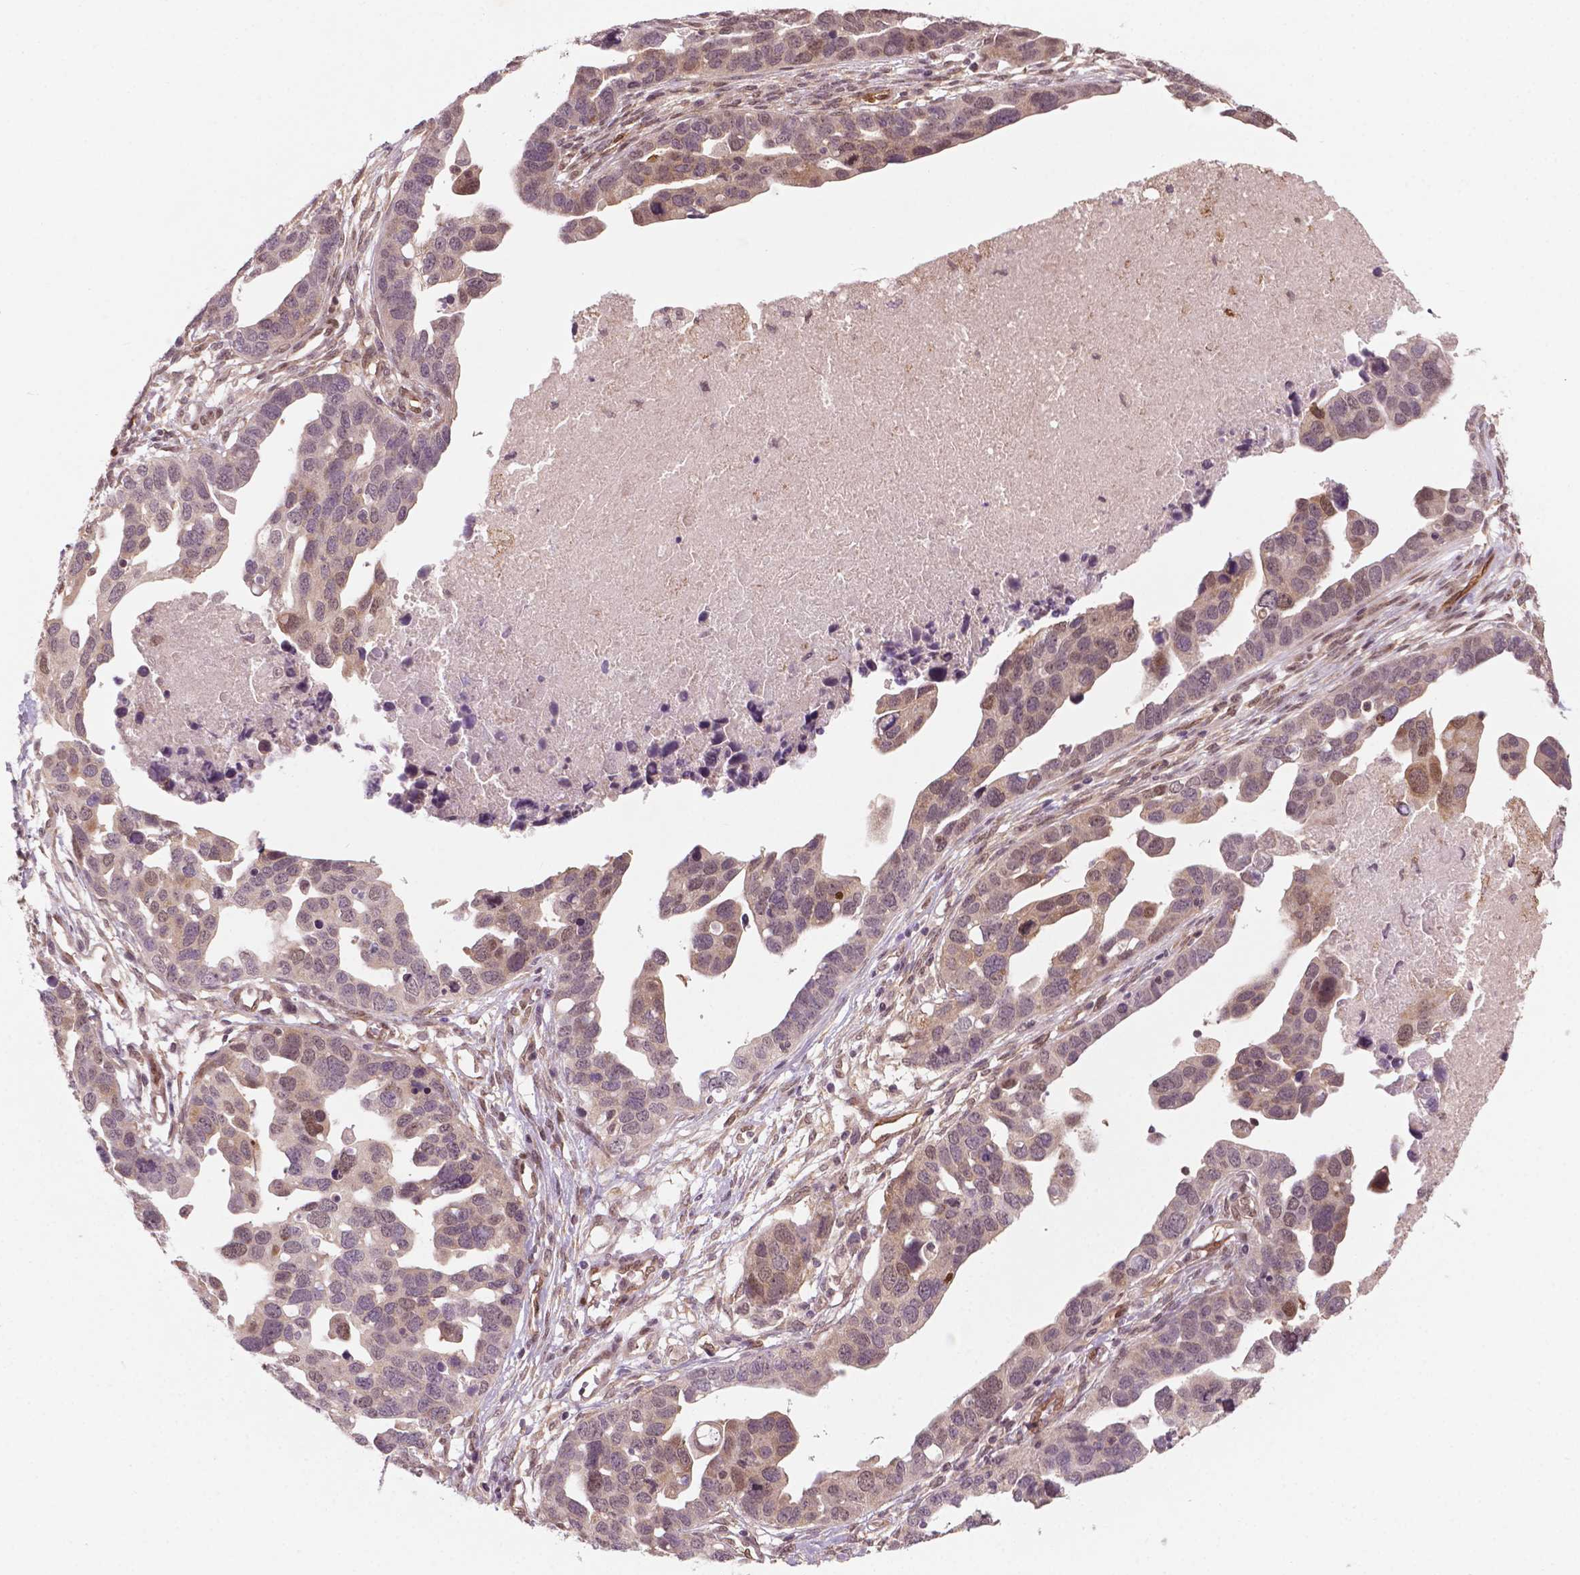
{"staining": {"intensity": "weak", "quantity": "25%-75%", "location": "cytoplasmic/membranous,nuclear"}, "tissue": "ovarian cancer", "cell_type": "Tumor cells", "image_type": "cancer", "snomed": [{"axis": "morphology", "description": "Cystadenocarcinoma, serous, NOS"}, {"axis": "topography", "description": "Ovary"}], "caption": "There is low levels of weak cytoplasmic/membranous and nuclear expression in tumor cells of serous cystadenocarcinoma (ovarian), as demonstrated by immunohistochemical staining (brown color).", "gene": "NFAT5", "patient": {"sex": "female", "age": 54}}